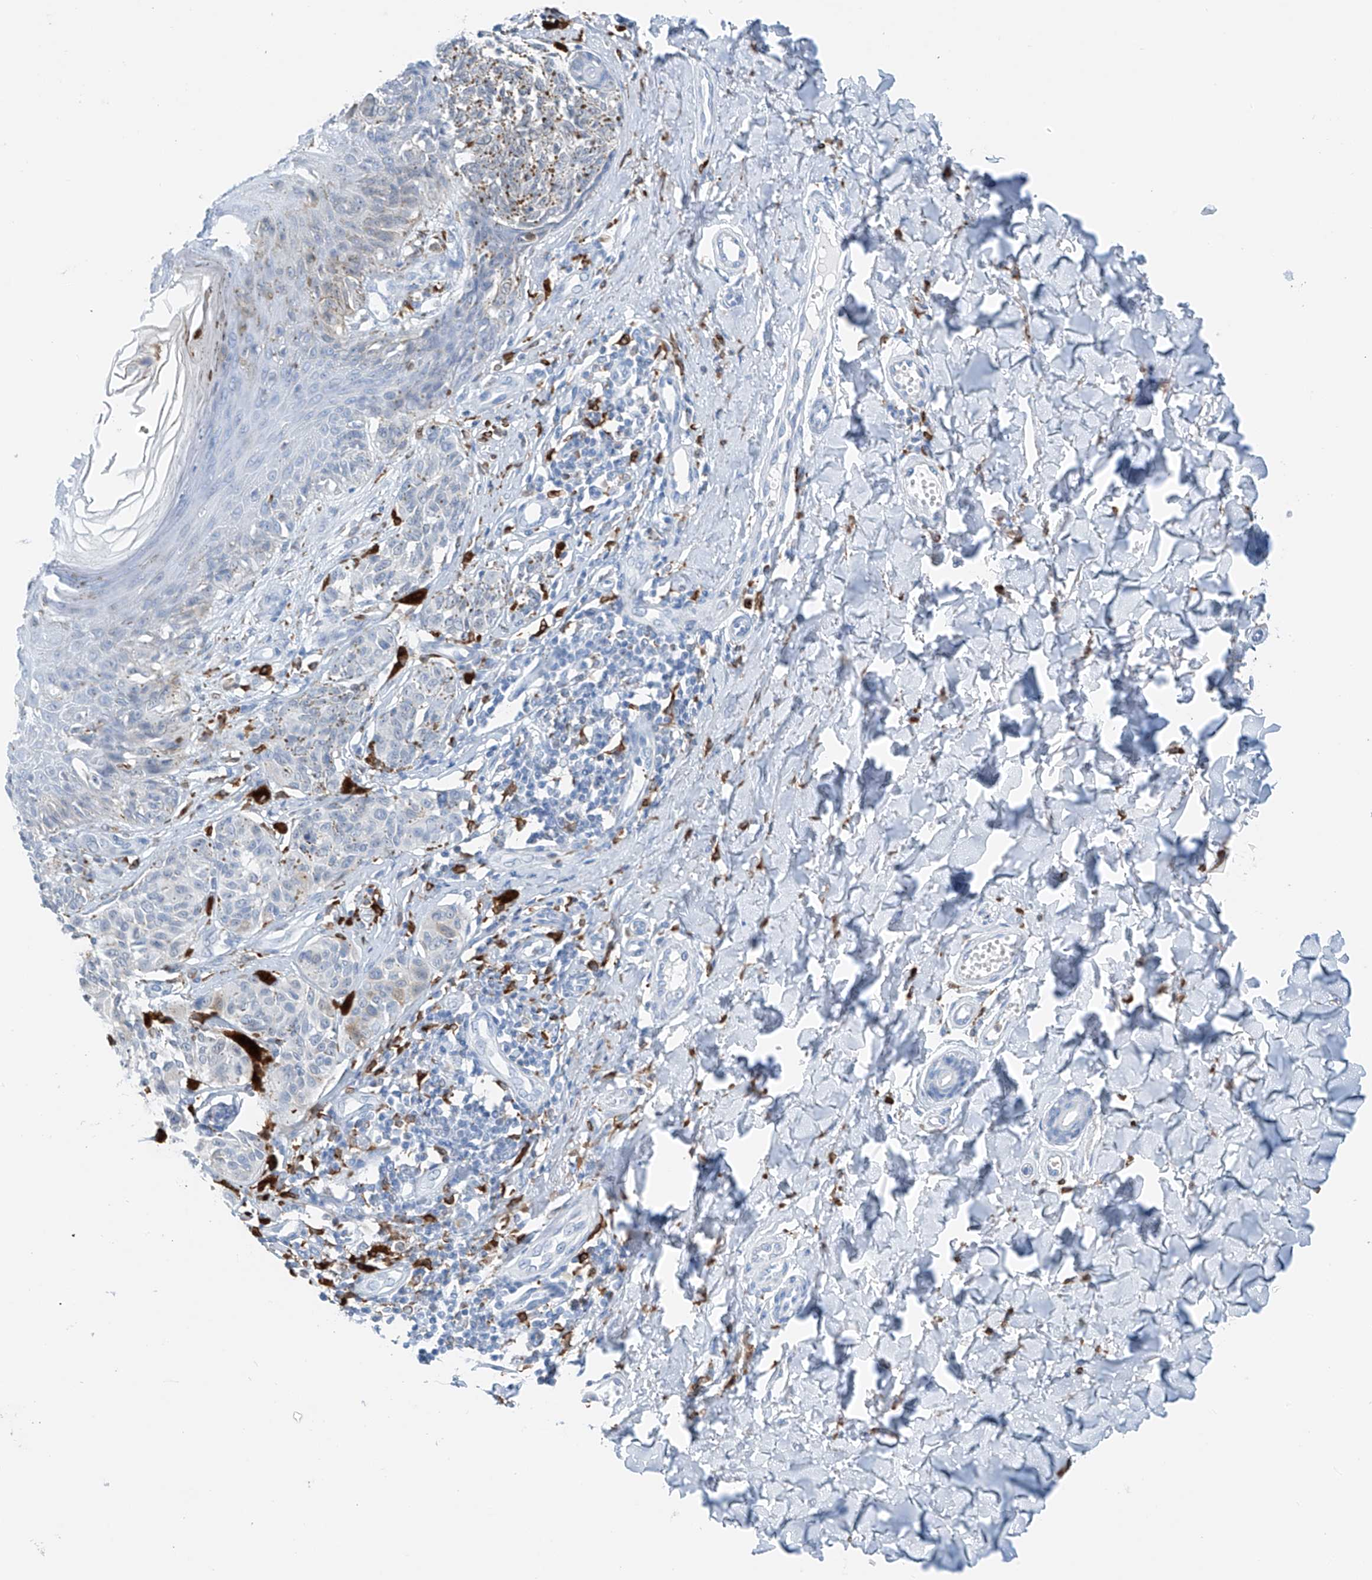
{"staining": {"intensity": "weak", "quantity": "<25%", "location": "cytoplasmic/membranous"}, "tissue": "melanoma", "cell_type": "Tumor cells", "image_type": "cancer", "snomed": [{"axis": "morphology", "description": "Malignant melanoma, NOS"}, {"axis": "topography", "description": "Skin"}], "caption": "Immunohistochemistry of human melanoma displays no expression in tumor cells.", "gene": "TBXAS1", "patient": {"sex": "male", "age": 53}}